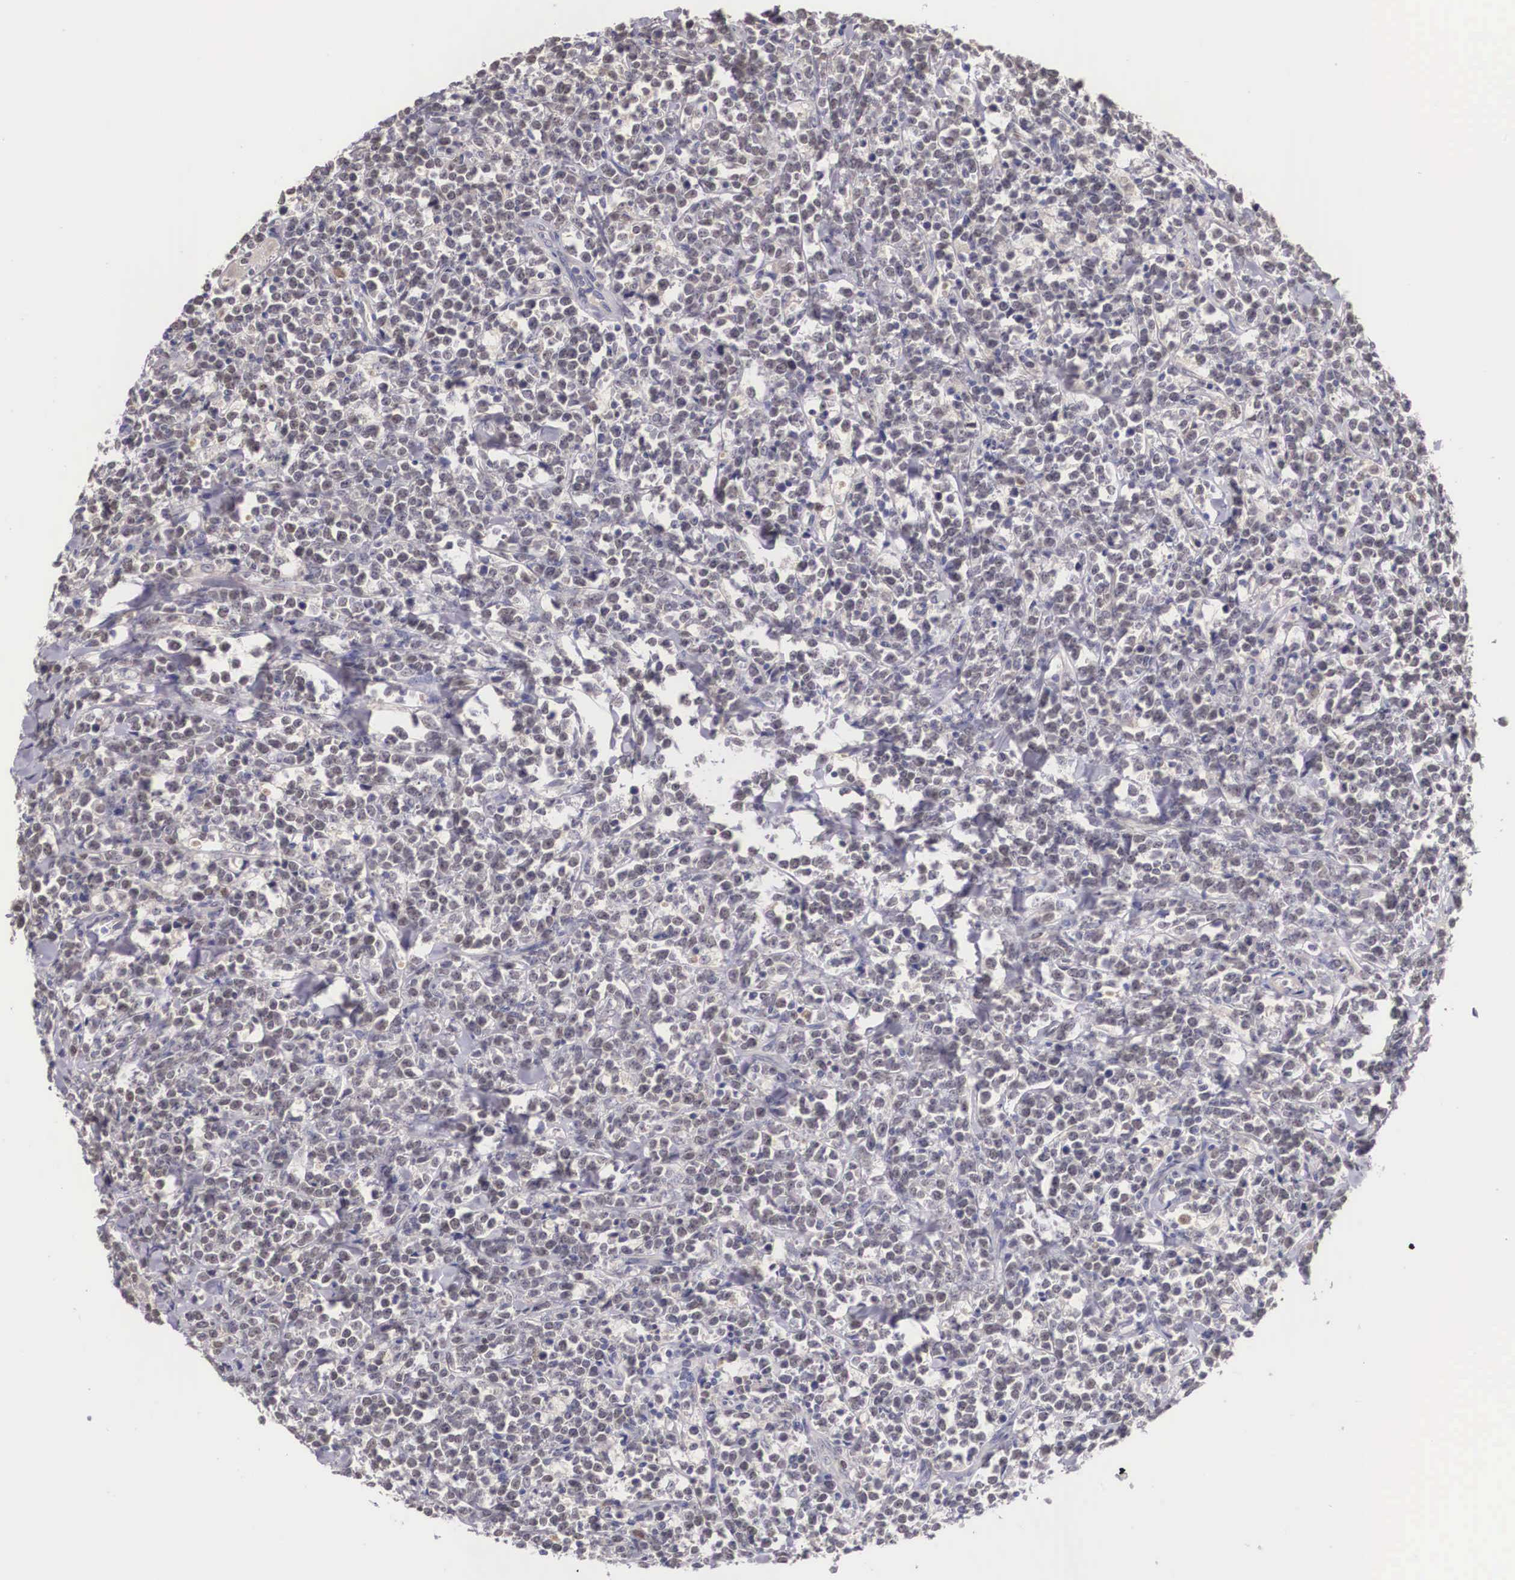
{"staining": {"intensity": "negative", "quantity": "none", "location": "none"}, "tissue": "lymphoma", "cell_type": "Tumor cells", "image_type": "cancer", "snomed": [{"axis": "morphology", "description": "Malignant lymphoma, non-Hodgkin's type, High grade"}, {"axis": "topography", "description": "Small intestine"}, {"axis": "topography", "description": "Colon"}], "caption": "This is an immunohistochemistry (IHC) photomicrograph of human malignant lymphoma, non-Hodgkin's type (high-grade). There is no staining in tumor cells.", "gene": "ENOX2", "patient": {"sex": "male", "age": 8}}